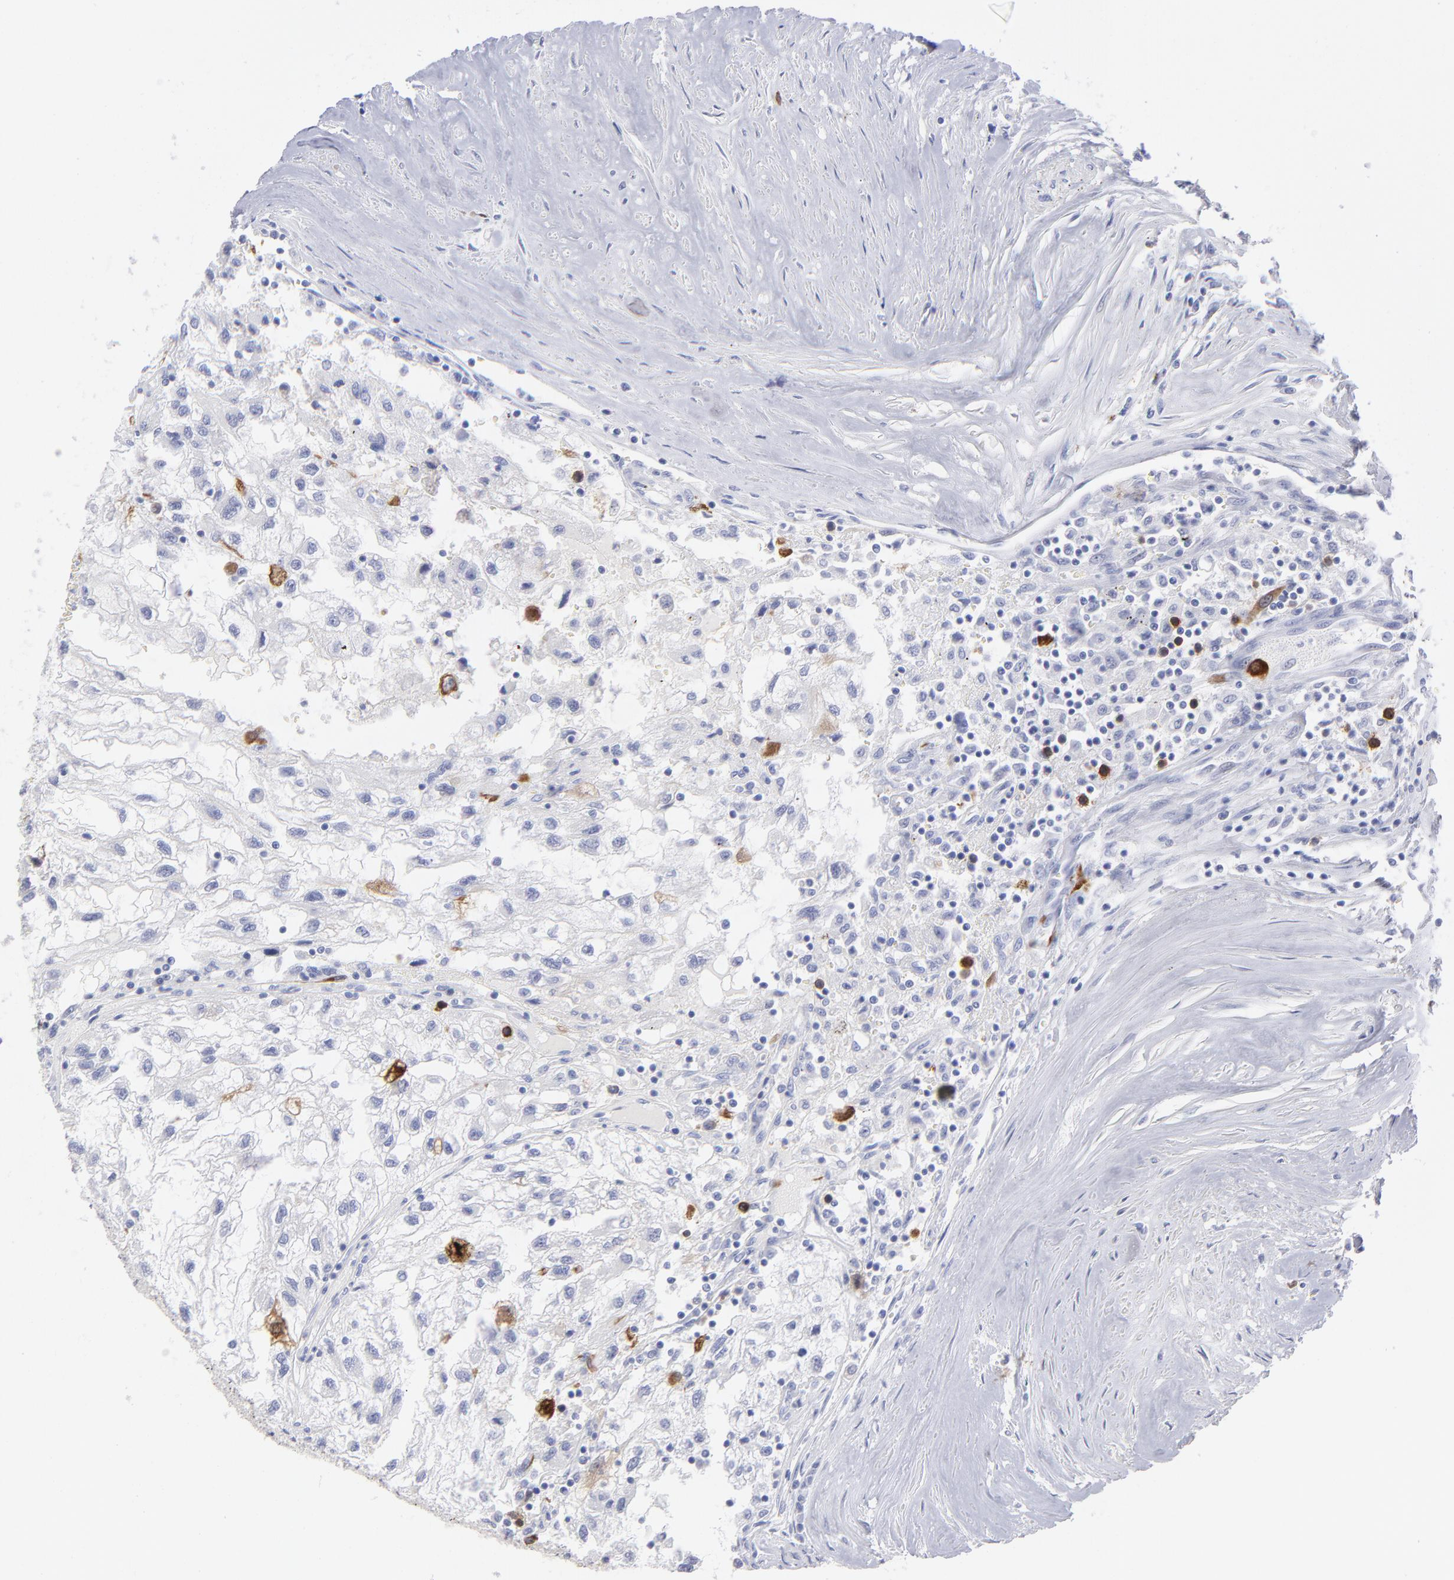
{"staining": {"intensity": "strong", "quantity": "<25%", "location": "cytoplasmic/membranous"}, "tissue": "renal cancer", "cell_type": "Tumor cells", "image_type": "cancer", "snomed": [{"axis": "morphology", "description": "Normal tissue, NOS"}, {"axis": "morphology", "description": "Adenocarcinoma, NOS"}, {"axis": "topography", "description": "Kidney"}], "caption": "Tumor cells reveal medium levels of strong cytoplasmic/membranous expression in approximately <25% of cells in adenocarcinoma (renal).", "gene": "CCNB1", "patient": {"sex": "male", "age": 71}}